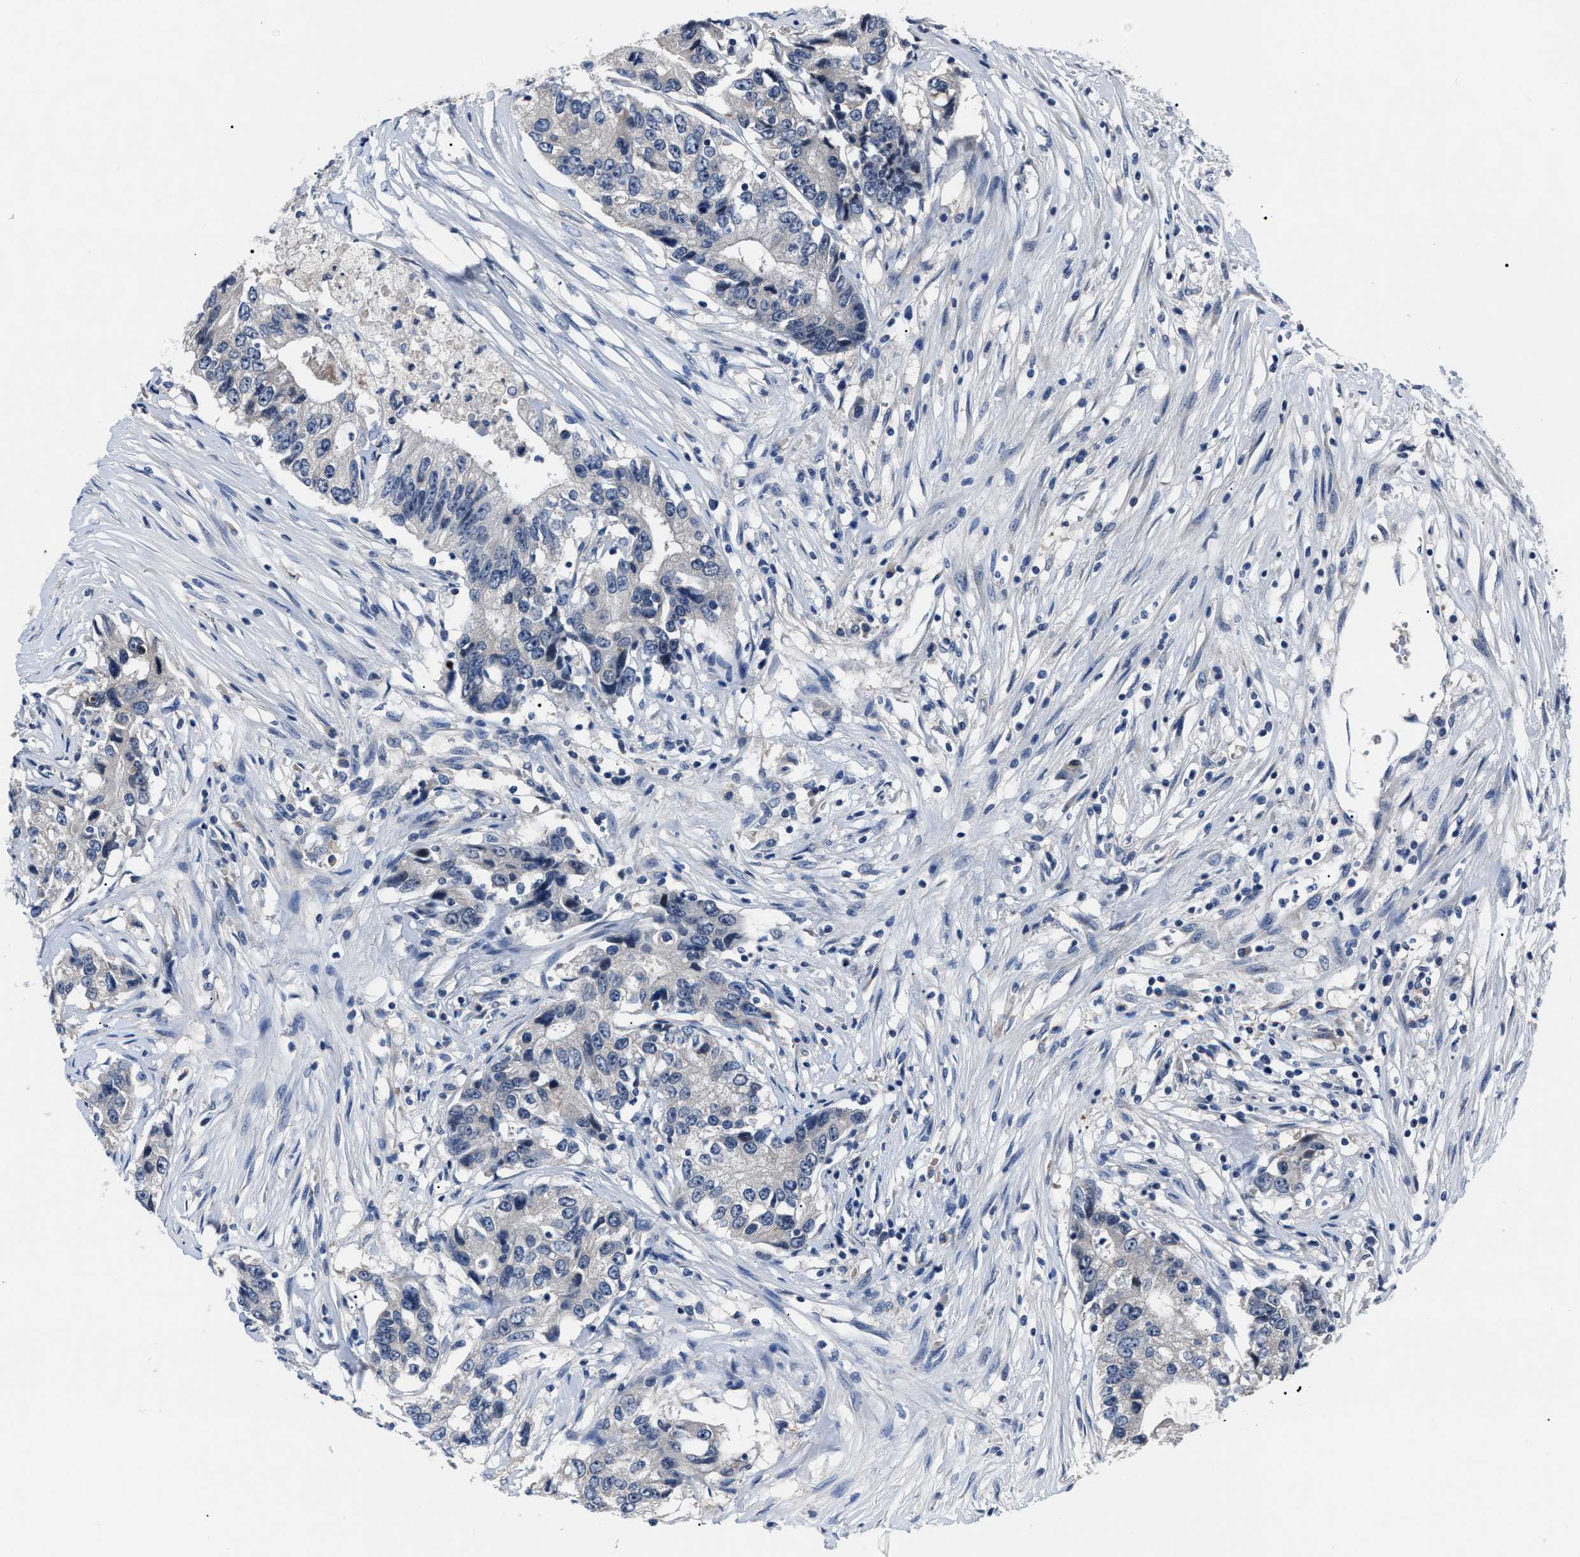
{"staining": {"intensity": "negative", "quantity": "none", "location": "none"}, "tissue": "colorectal cancer", "cell_type": "Tumor cells", "image_type": "cancer", "snomed": [{"axis": "morphology", "description": "Adenocarcinoma, NOS"}, {"axis": "topography", "description": "Colon"}], "caption": "High magnification brightfield microscopy of colorectal cancer (adenocarcinoma) stained with DAB (3,3'-diaminobenzidine) (brown) and counterstained with hematoxylin (blue): tumor cells show no significant positivity.", "gene": "LRWD1", "patient": {"sex": "female", "age": 77}}